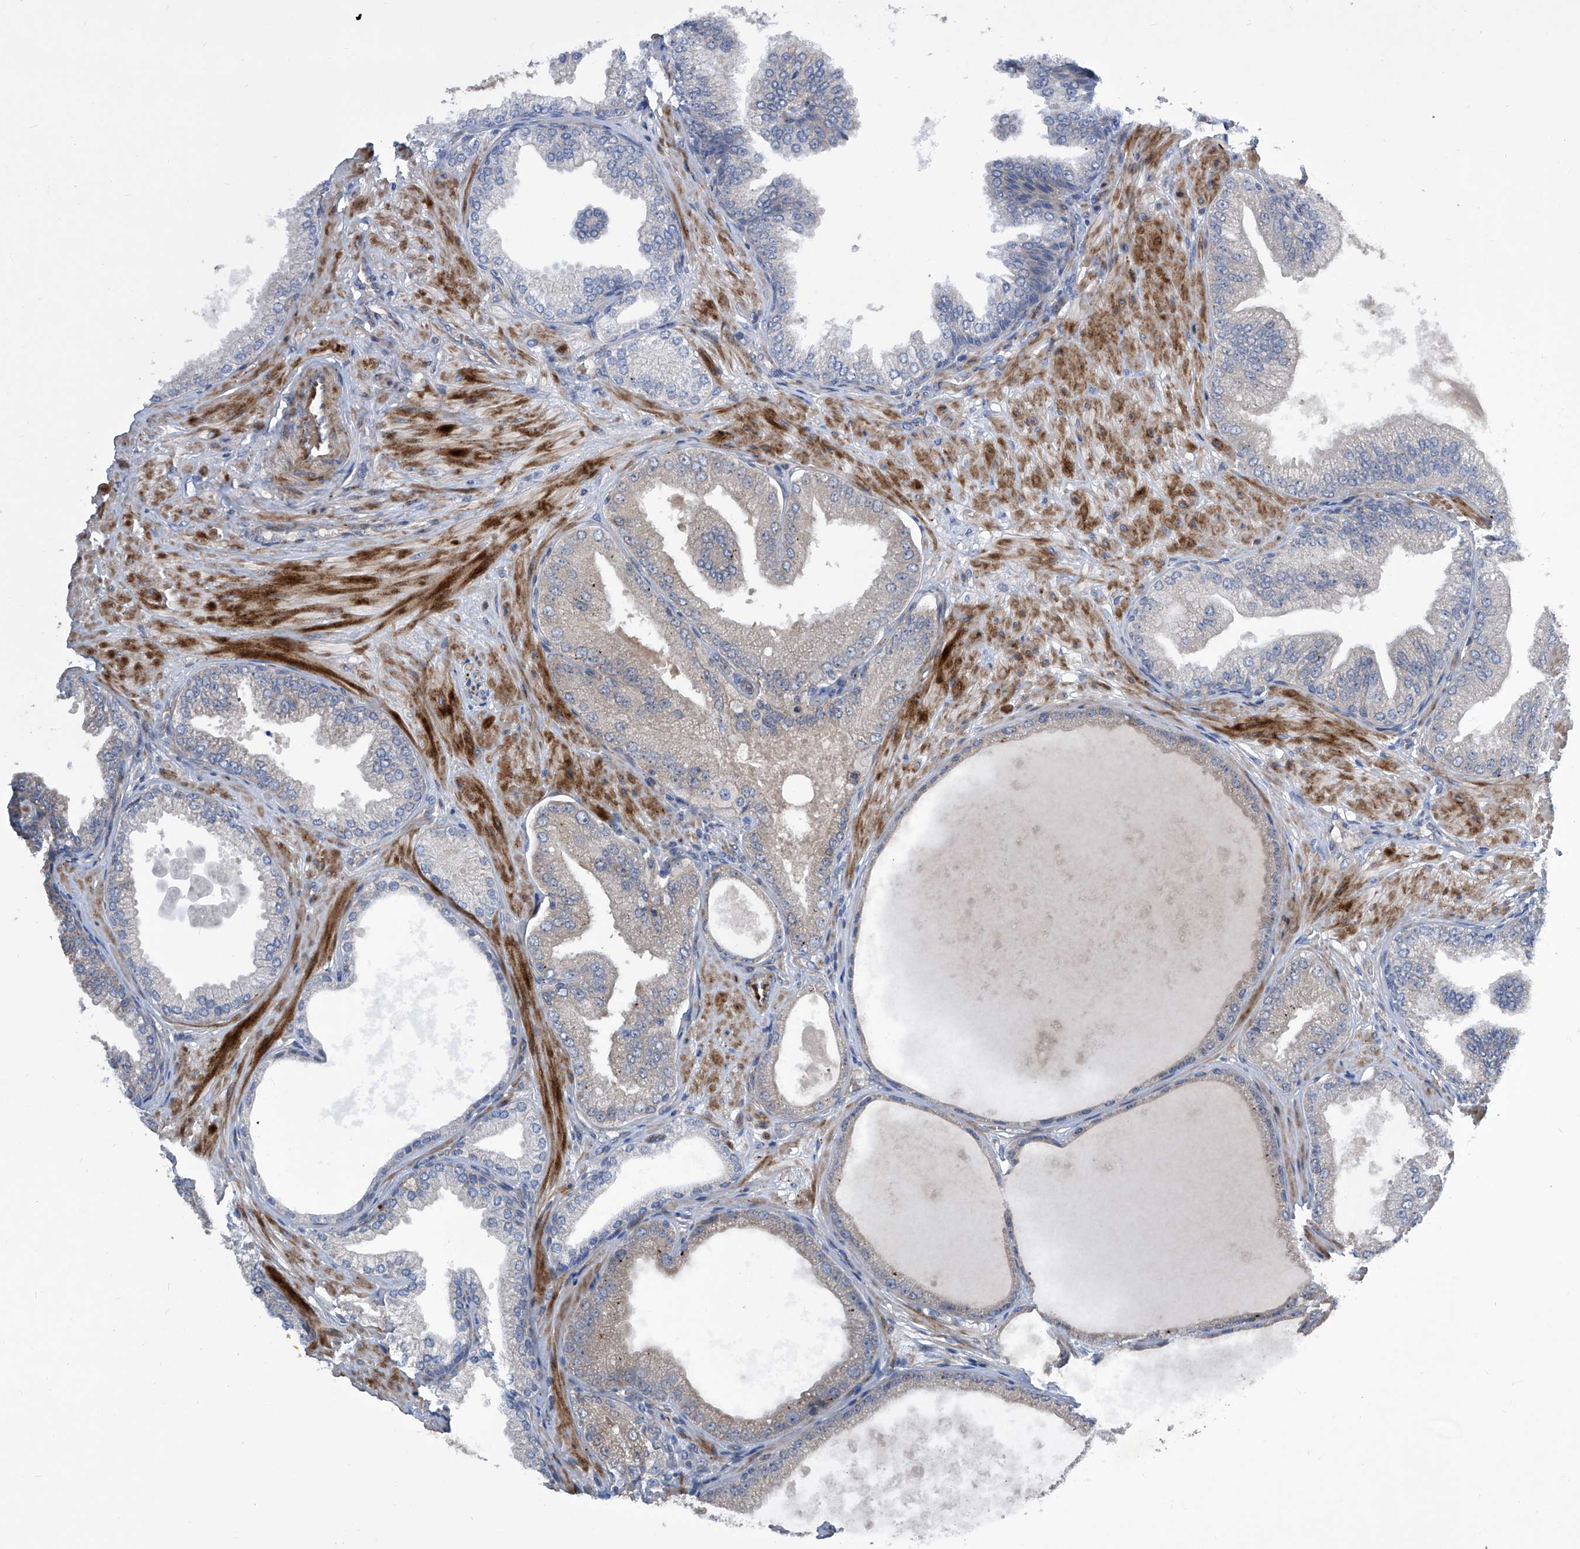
{"staining": {"intensity": "negative", "quantity": "none", "location": "none"}, "tissue": "prostate cancer", "cell_type": "Tumor cells", "image_type": "cancer", "snomed": [{"axis": "morphology", "description": "Adenocarcinoma, Low grade"}, {"axis": "topography", "description": "Prostate"}], "caption": "Tumor cells show no significant protein staining in prostate cancer (adenocarcinoma (low-grade)). (DAB (3,3'-diaminobenzidine) IHC with hematoxylin counter stain).", "gene": "USF3", "patient": {"sex": "male", "age": 63}}